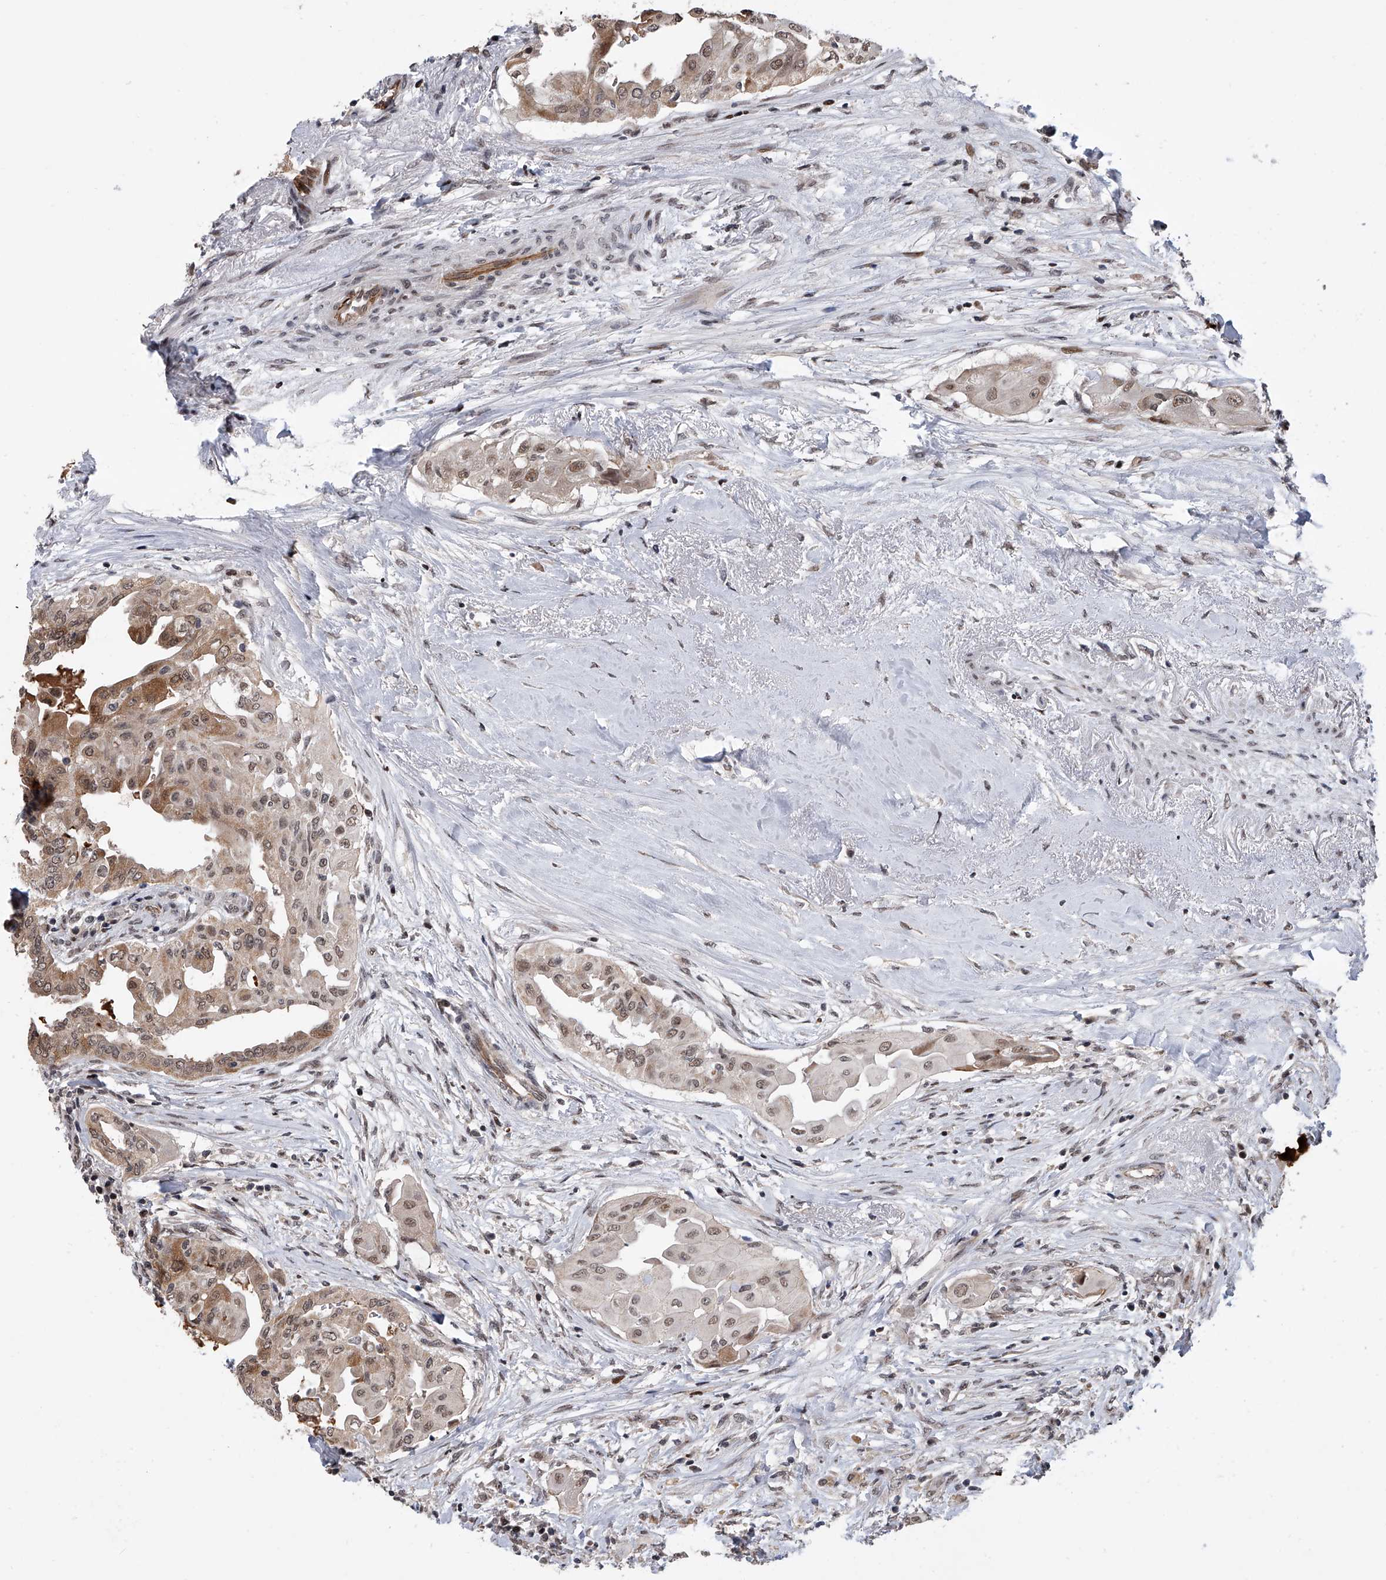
{"staining": {"intensity": "moderate", "quantity": "25%-75%", "location": "cytoplasmic/membranous,nuclear"}, "tissue": "thyroid cancer", "cell_type": "Tumor cells", "image_type": "cancer", "snomed": [{"axis": "morphology", "description": "Papillary adenocarcinoma, NOS"}, {"axis": "topography", "description": "Thyroid gland"}], "caption": "Tumor cells demonstrate medium levels of moderate cytoplasmic/membranous and nuclear staining in approximately 25%-75% of cells in thyroid papillary adenocarcinoma.", "gene": "ZNF426", "patient": {"sex": "female", "age": 59}}